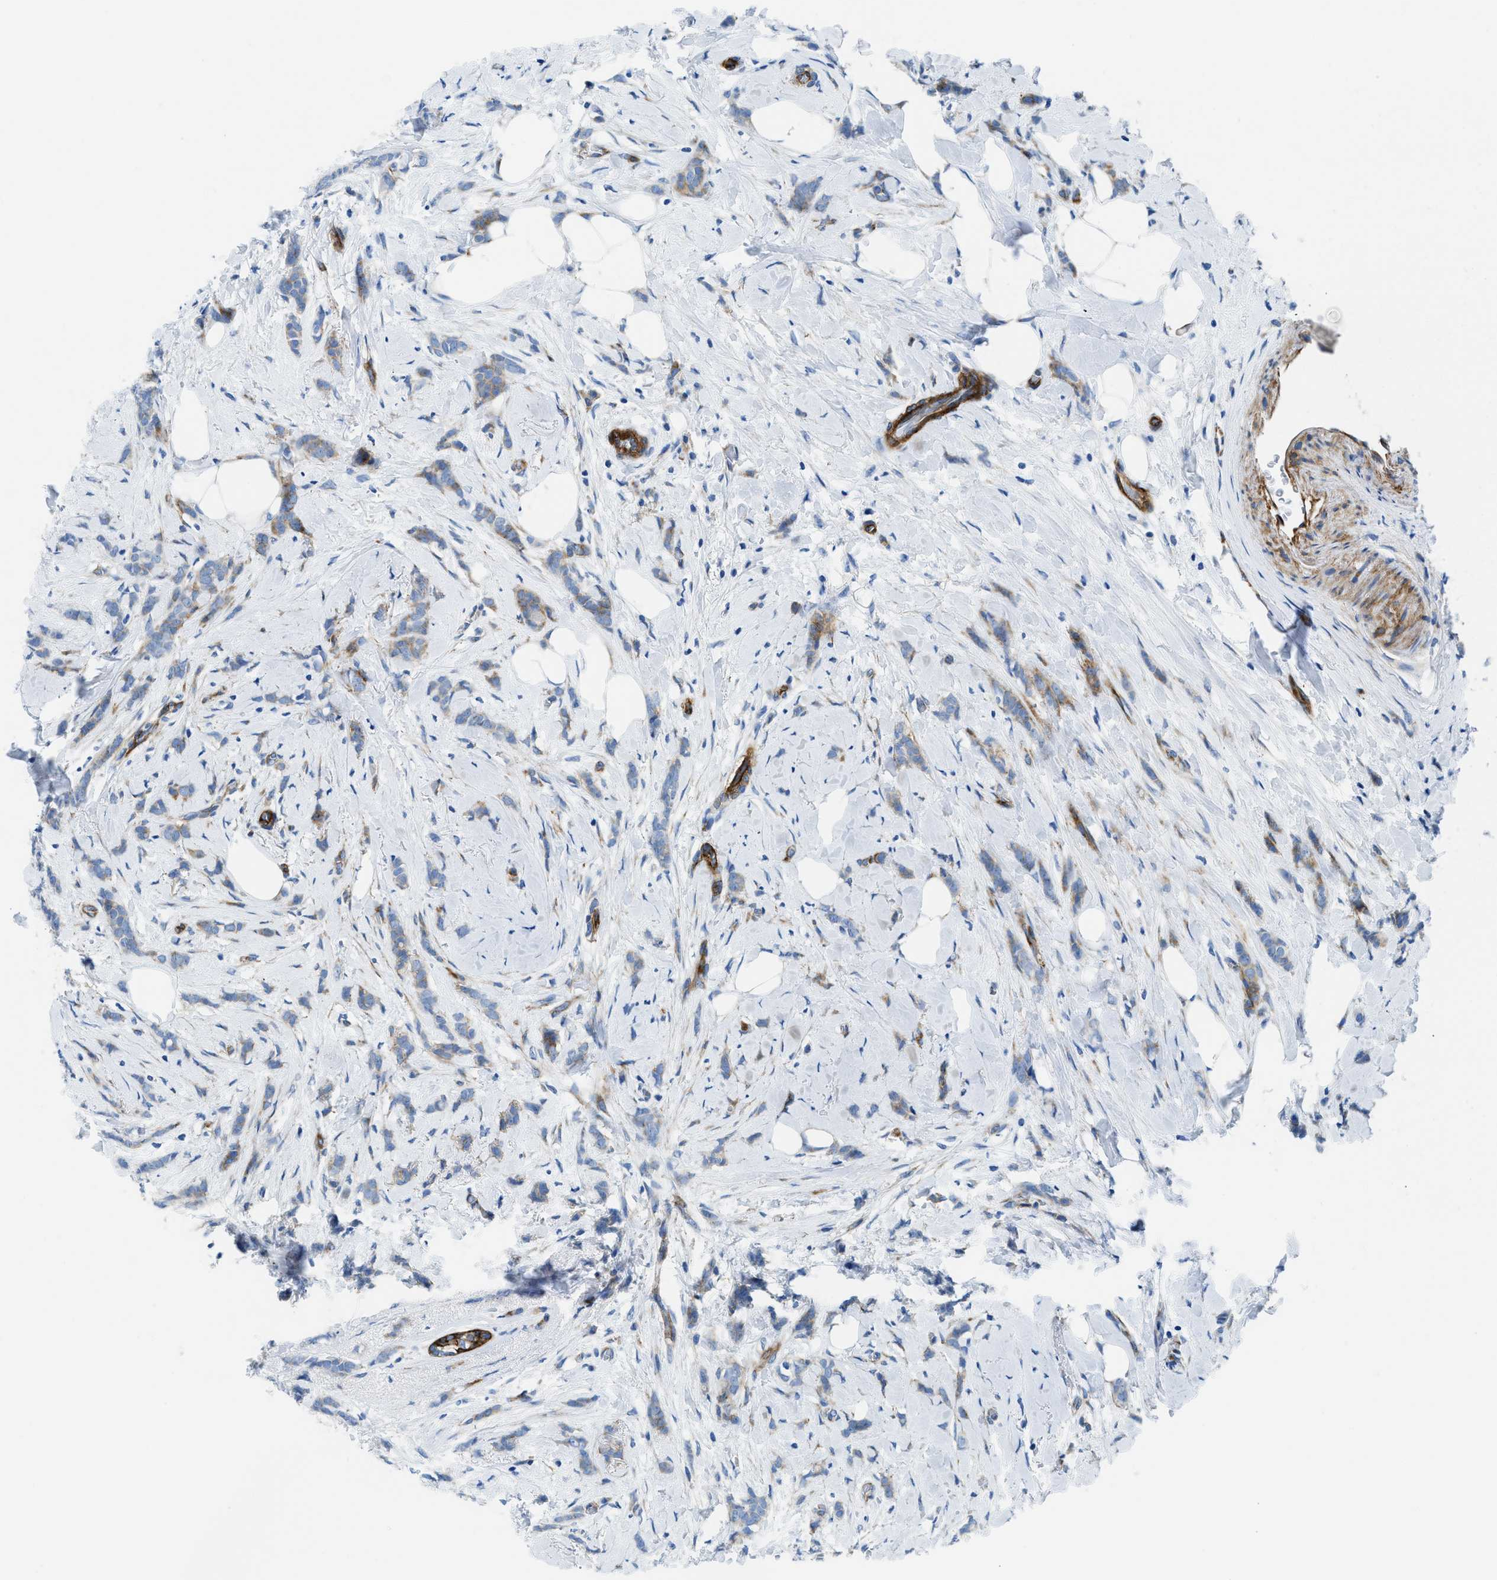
{"staining": {"intensity": "weak", "quantity": ">75%", "location": "cytoplasmic/membranous"}, "tissue": "breast cancer", "cell_type": "Tumor cells", "image_type": "cancer", "snomed": [{"axis": "morphology", "description": "Lobular carcinoma, in situ"}, {"axis": "morphology", "description": "Lobular carcinoma"}, {"axis": "topography", "description": "Breast"}], "caption": "An immunohistochemistry histopathology image of tumor tissue is shown. Protein staining in brown highlights weak cytoplasmic/membranous positivity in breast cancer within tumor cells.", "gene": "CUTA", "patient": {"sex": "female", "age": 41}}